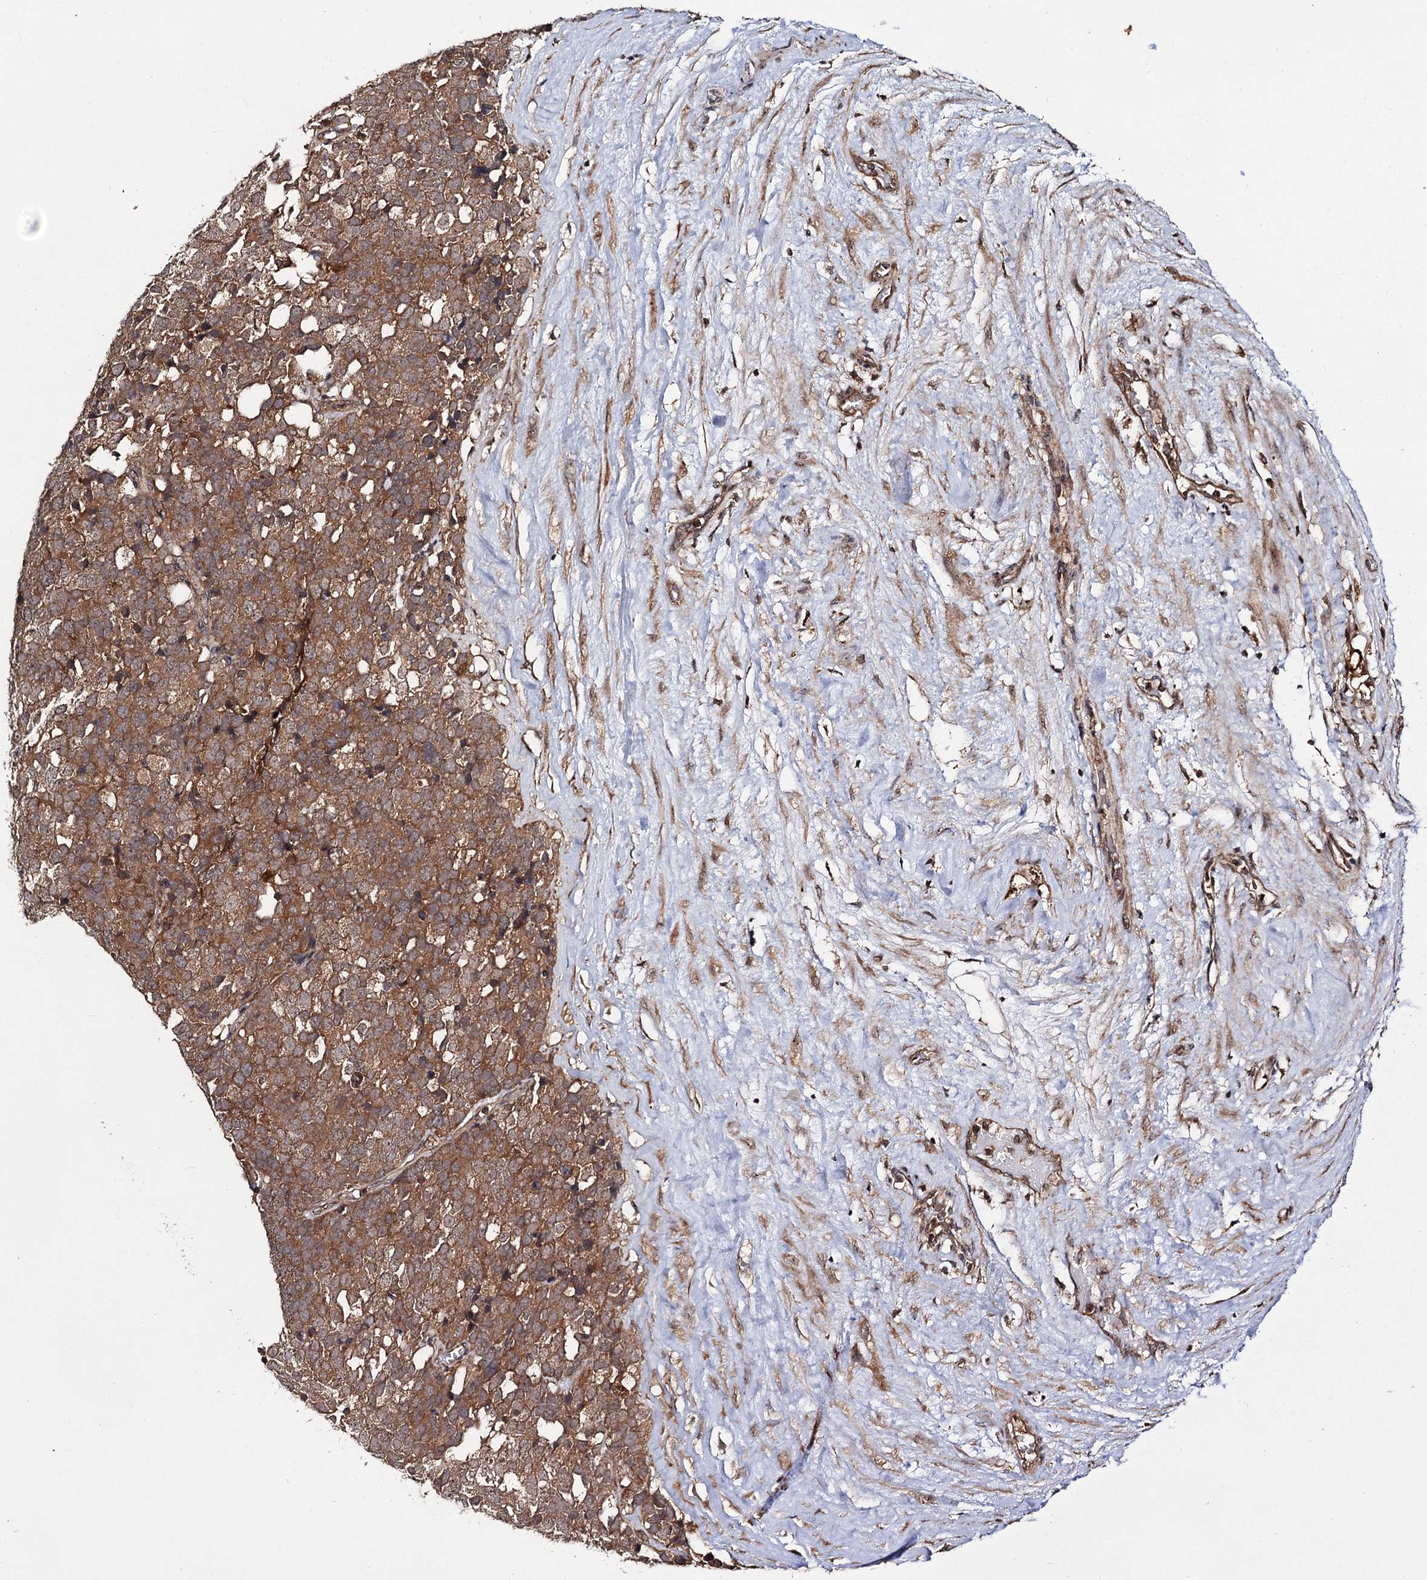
{"staining": {"intensity": "moderate", "quantity": ">75%", "location": "cytoplasmic/membranous"}, "tissue": "testis cancer", "cell_type": "Tumor cells", "image_type": "cancer", "snomed": [{"axis": "morphology", "description": "Seminoma, NOS"}, {"axis": "topography", "description": "Testis"}], "caption": "Protein analysis of testis cancer tissue exhibits moderate cytoplasmic/membranous expression in approximately >75% of tumor cells. (brown staining indicates protein expression, while blue staining denotes nuclei).", "gene": "KXD1", "patient": {"sex": "male", "age": 71}}